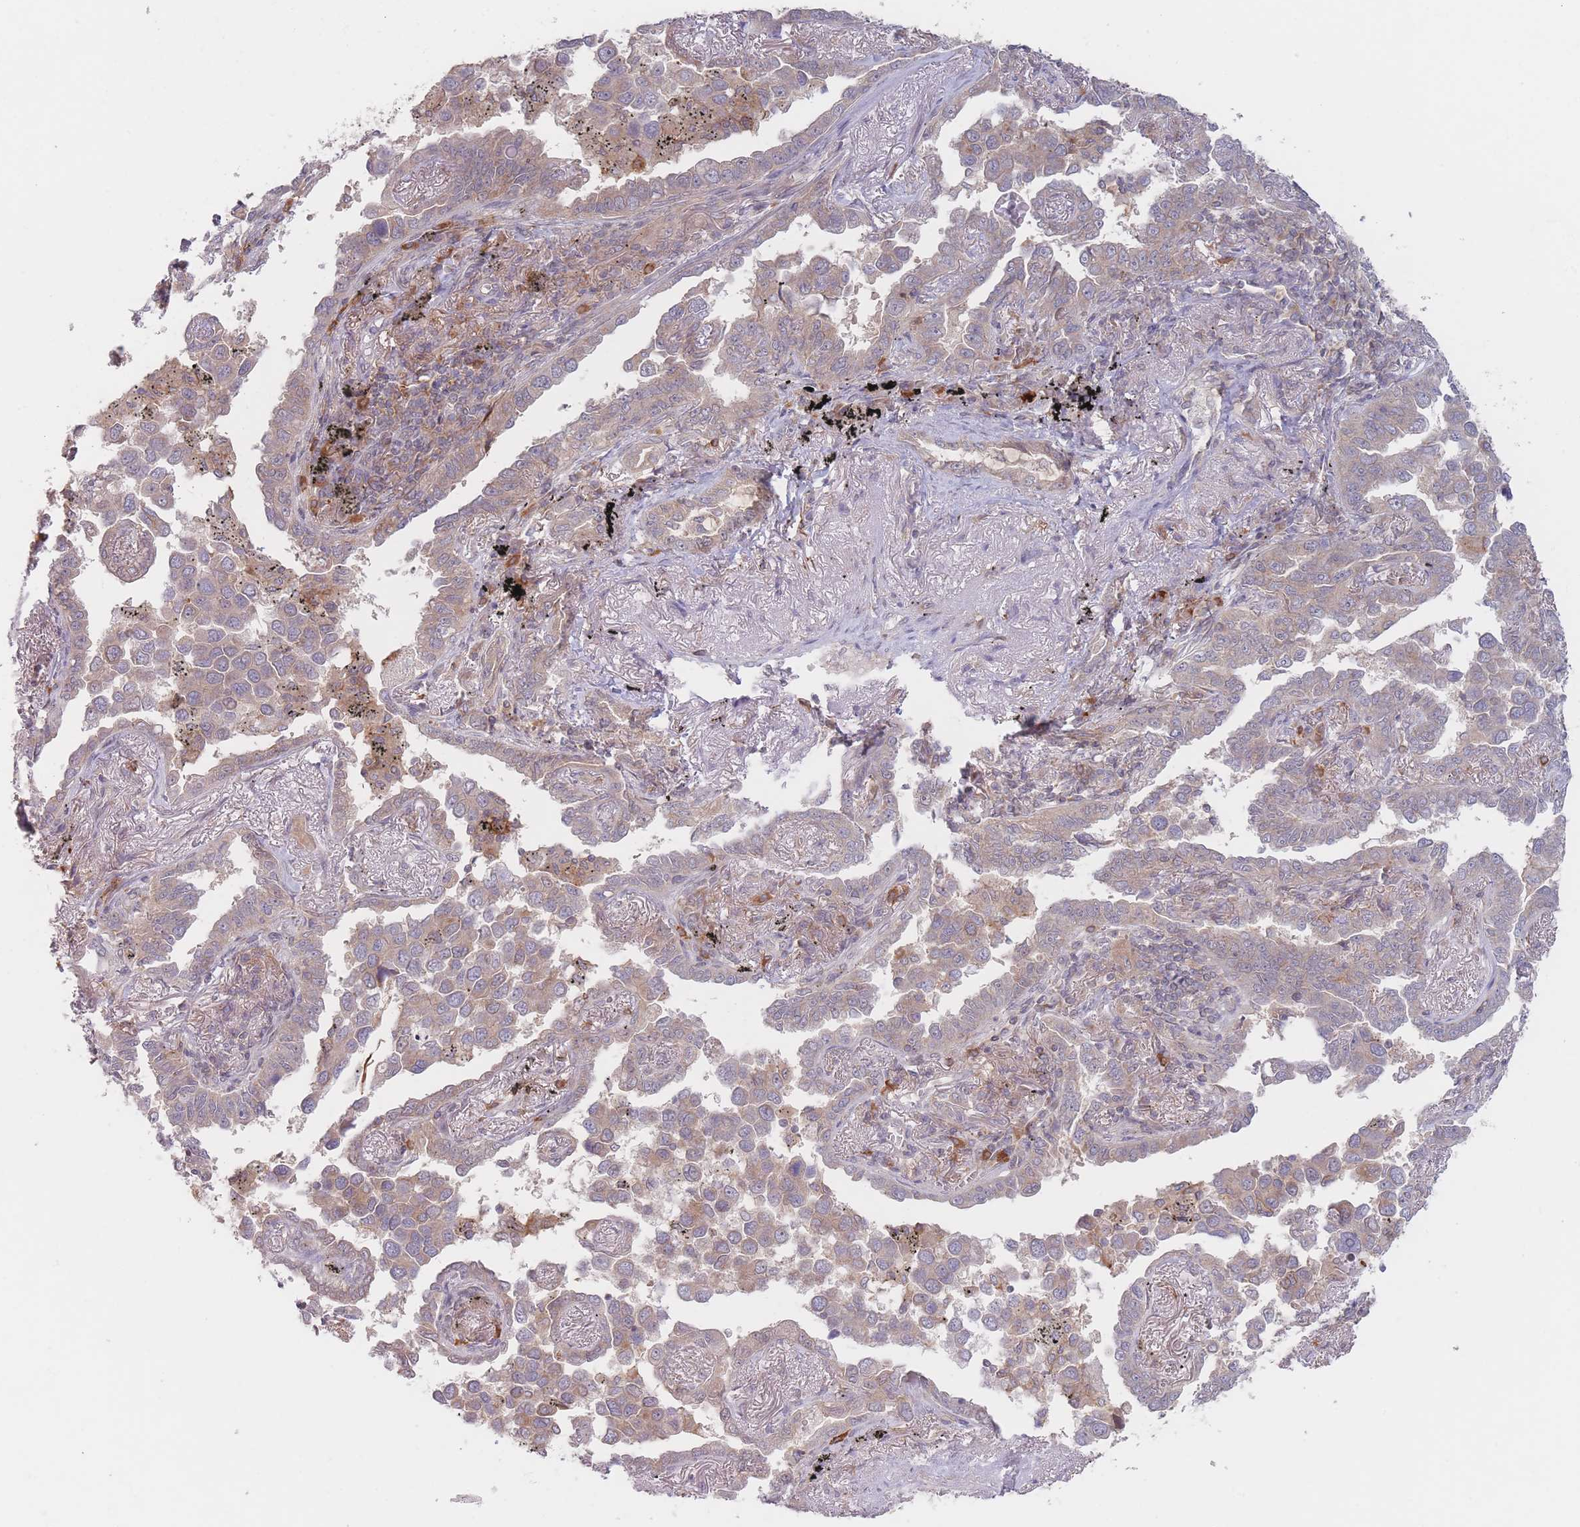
{"staining": {"intensity": "weak", "quantity": ">75%", "location": "cytoplasmic/membranous"}, "tissue": "lung cancer", "cell_type": "Tumor cells", "image_type": "cancer", "snomed": [{"axis": "morphology", "description": "Adenocarcinoma, NOS"}, {"axis": "topography", "description": "Lung"}], "caption": "This photomicrograph displays IHC staining of human lung cancer (adenocarcinoma), with low weak cytoplasmic/membranous staining in approximately >75% of tumor cells.", "gene": "PPM1A", "patient": {"sex": "male", "age": 67}}